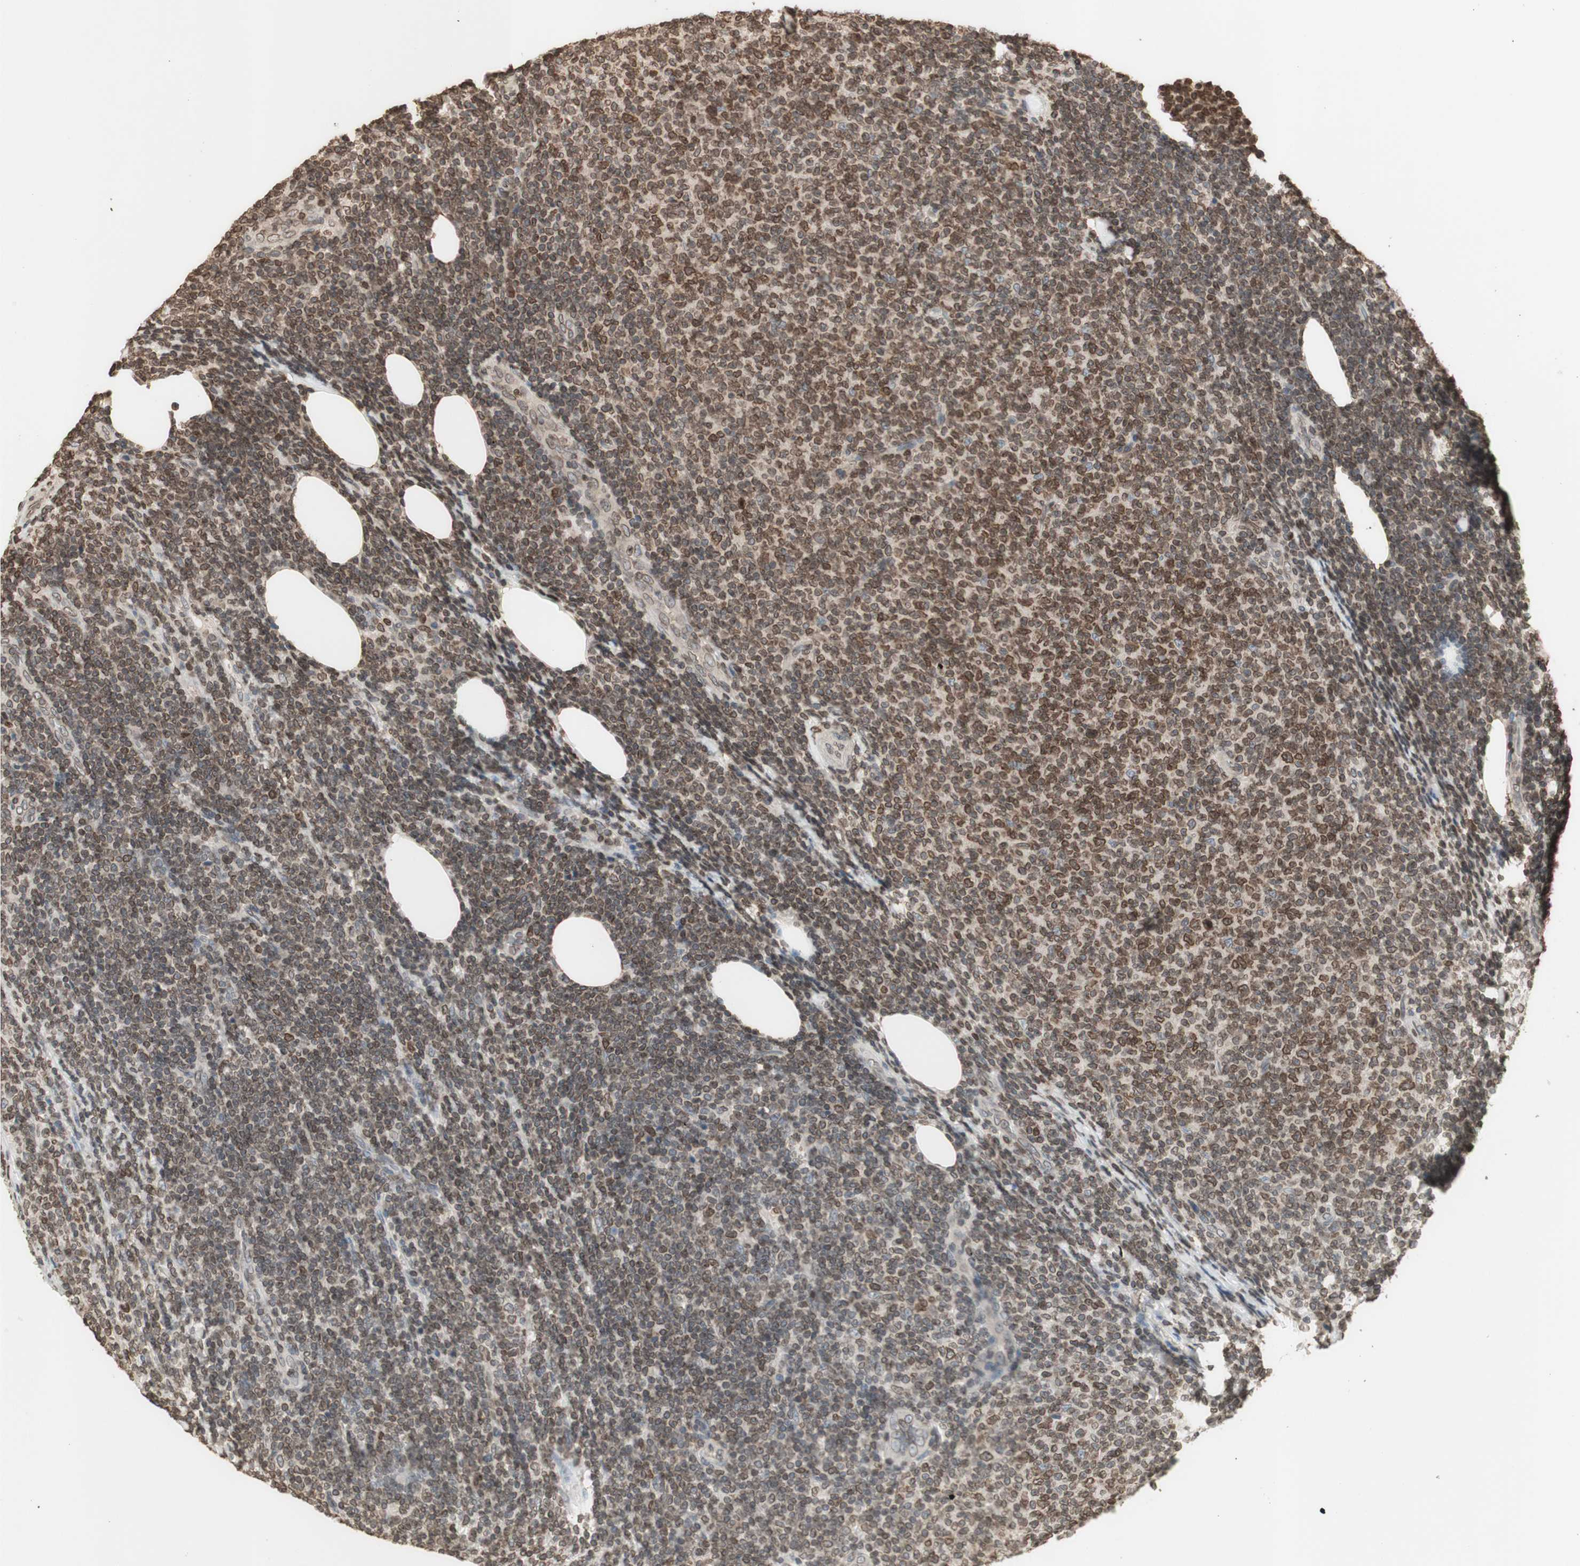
{"staining": {"intensity": "moderate", "quantity": "25%-75%", "location": "cytoplasmic/membranous,nuclear"}, "tissue": "lymphoma", "cell_type": "Tumor cells", "image_type": "cancer", "snomed": [{"axis": "morphology", "description": "Malignant lymphoma, non-Hodgkin's type, Low grade"}, {"axis": "topography", "description": "Lymph node"}], "caption": "Immunohistochemistry (IHC) image of neoplastic tissue: human lymphoma stained using immunohistochemistry (IHC) displays medium levels of moderate protein expression localized specifically in the cytoplasmic/membranous and nuclear of tumor cells, appearing as a cytoplasmic/membranous and nuclear brown color.", "gene": "TMPO", "patient": {"sex": "male", "age": 66}}